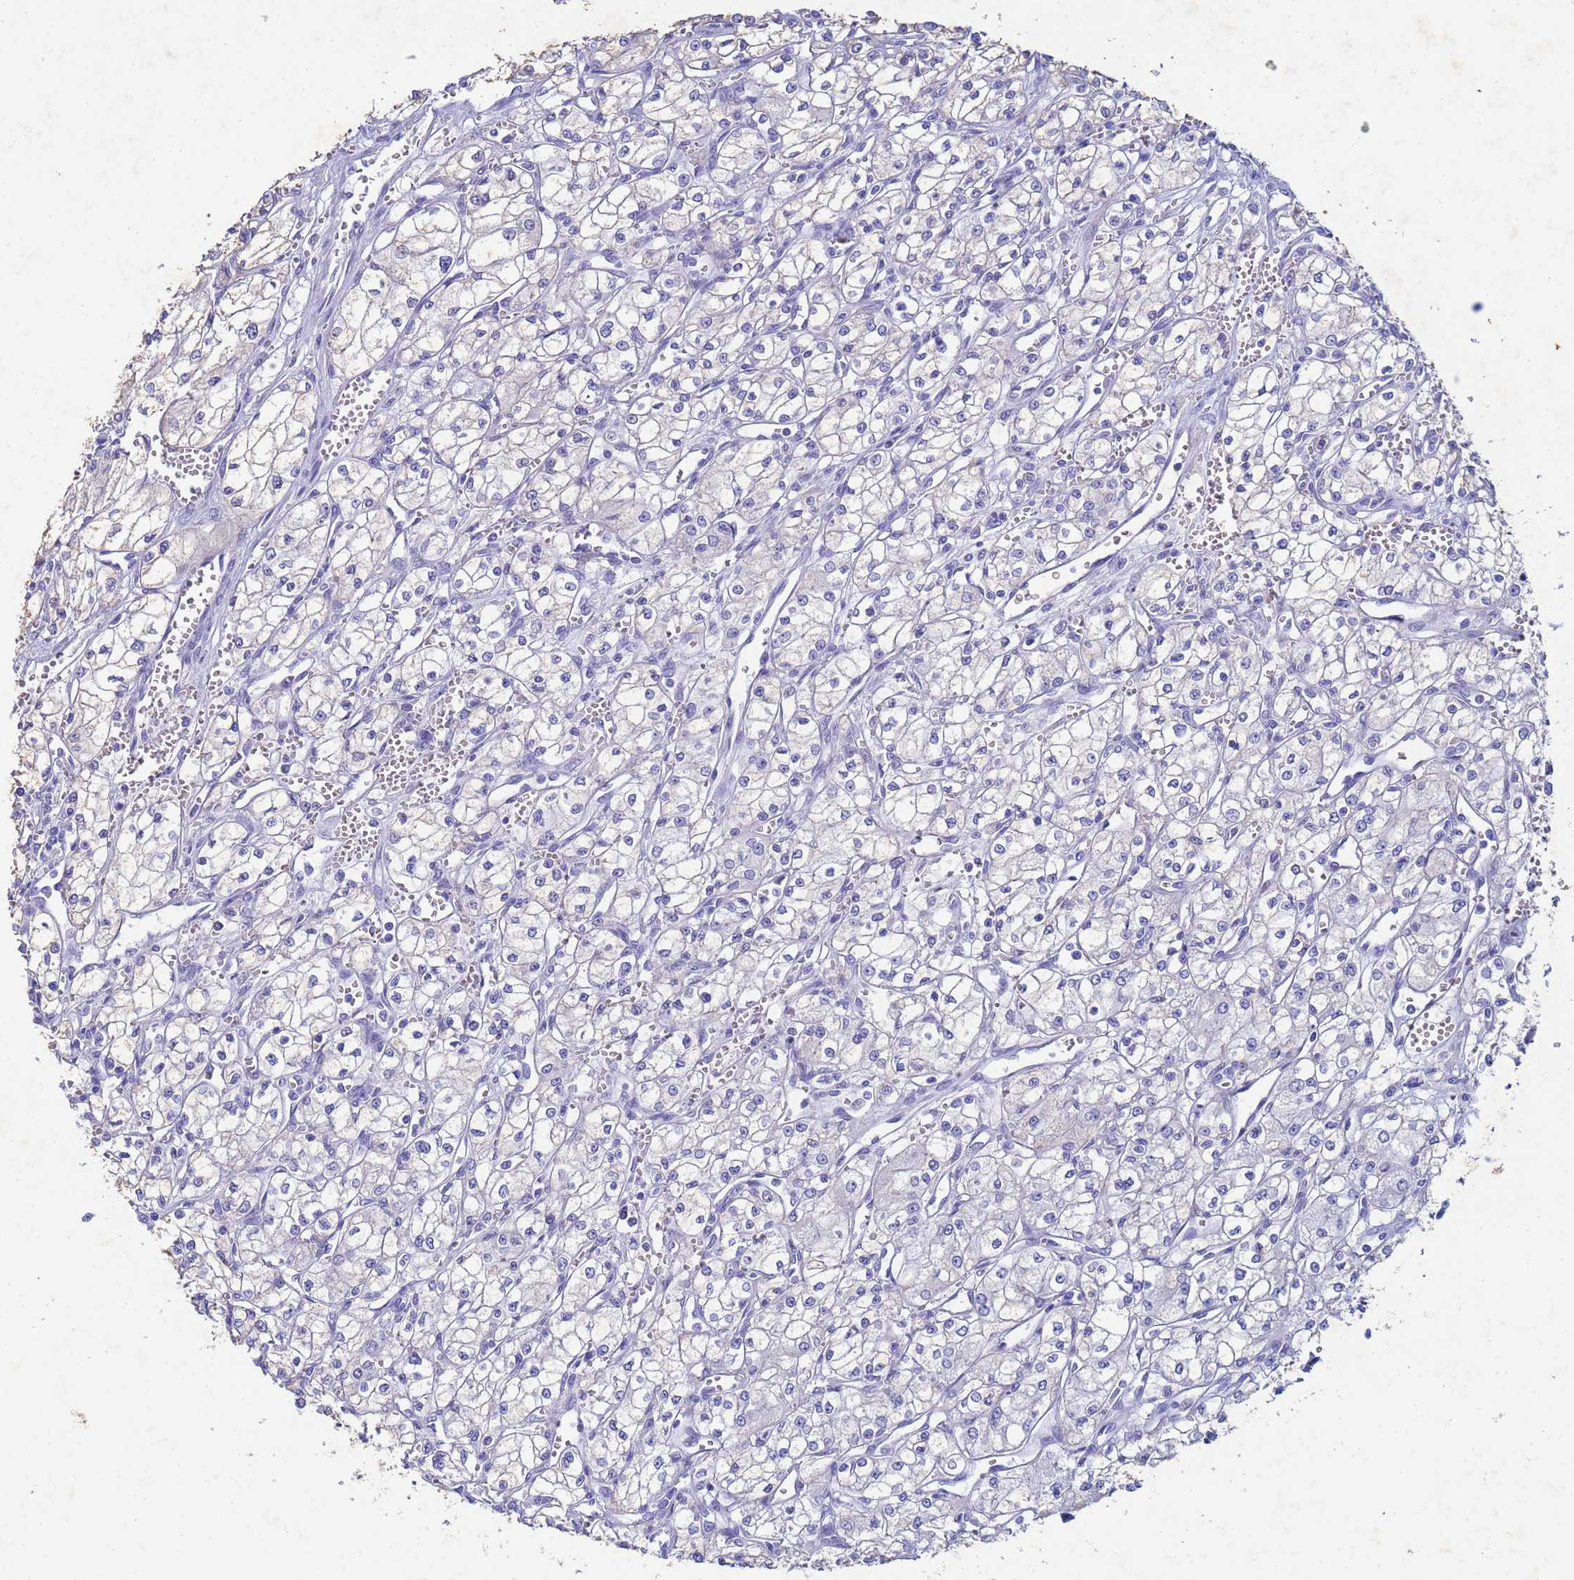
{"staining": {"intensity": "negative", "quantity": "none", "location": "none"}, "tissue": "renal cancer", "cell_type": "Tumor cells", "image_type": "cancer", "snomed": [{"axis": "morphology", "description": "Adenocarcinoma, NOS"}, {"axis": "topography", "description": "Kidney"}], "caption": "Histopathology image shows no significant protein positivity in tumor cells of adenocarcinoma (renal). Nuclei are stained in blue.", "gene": "CSTB", "patient": {"sex": "male", "age": 59}}